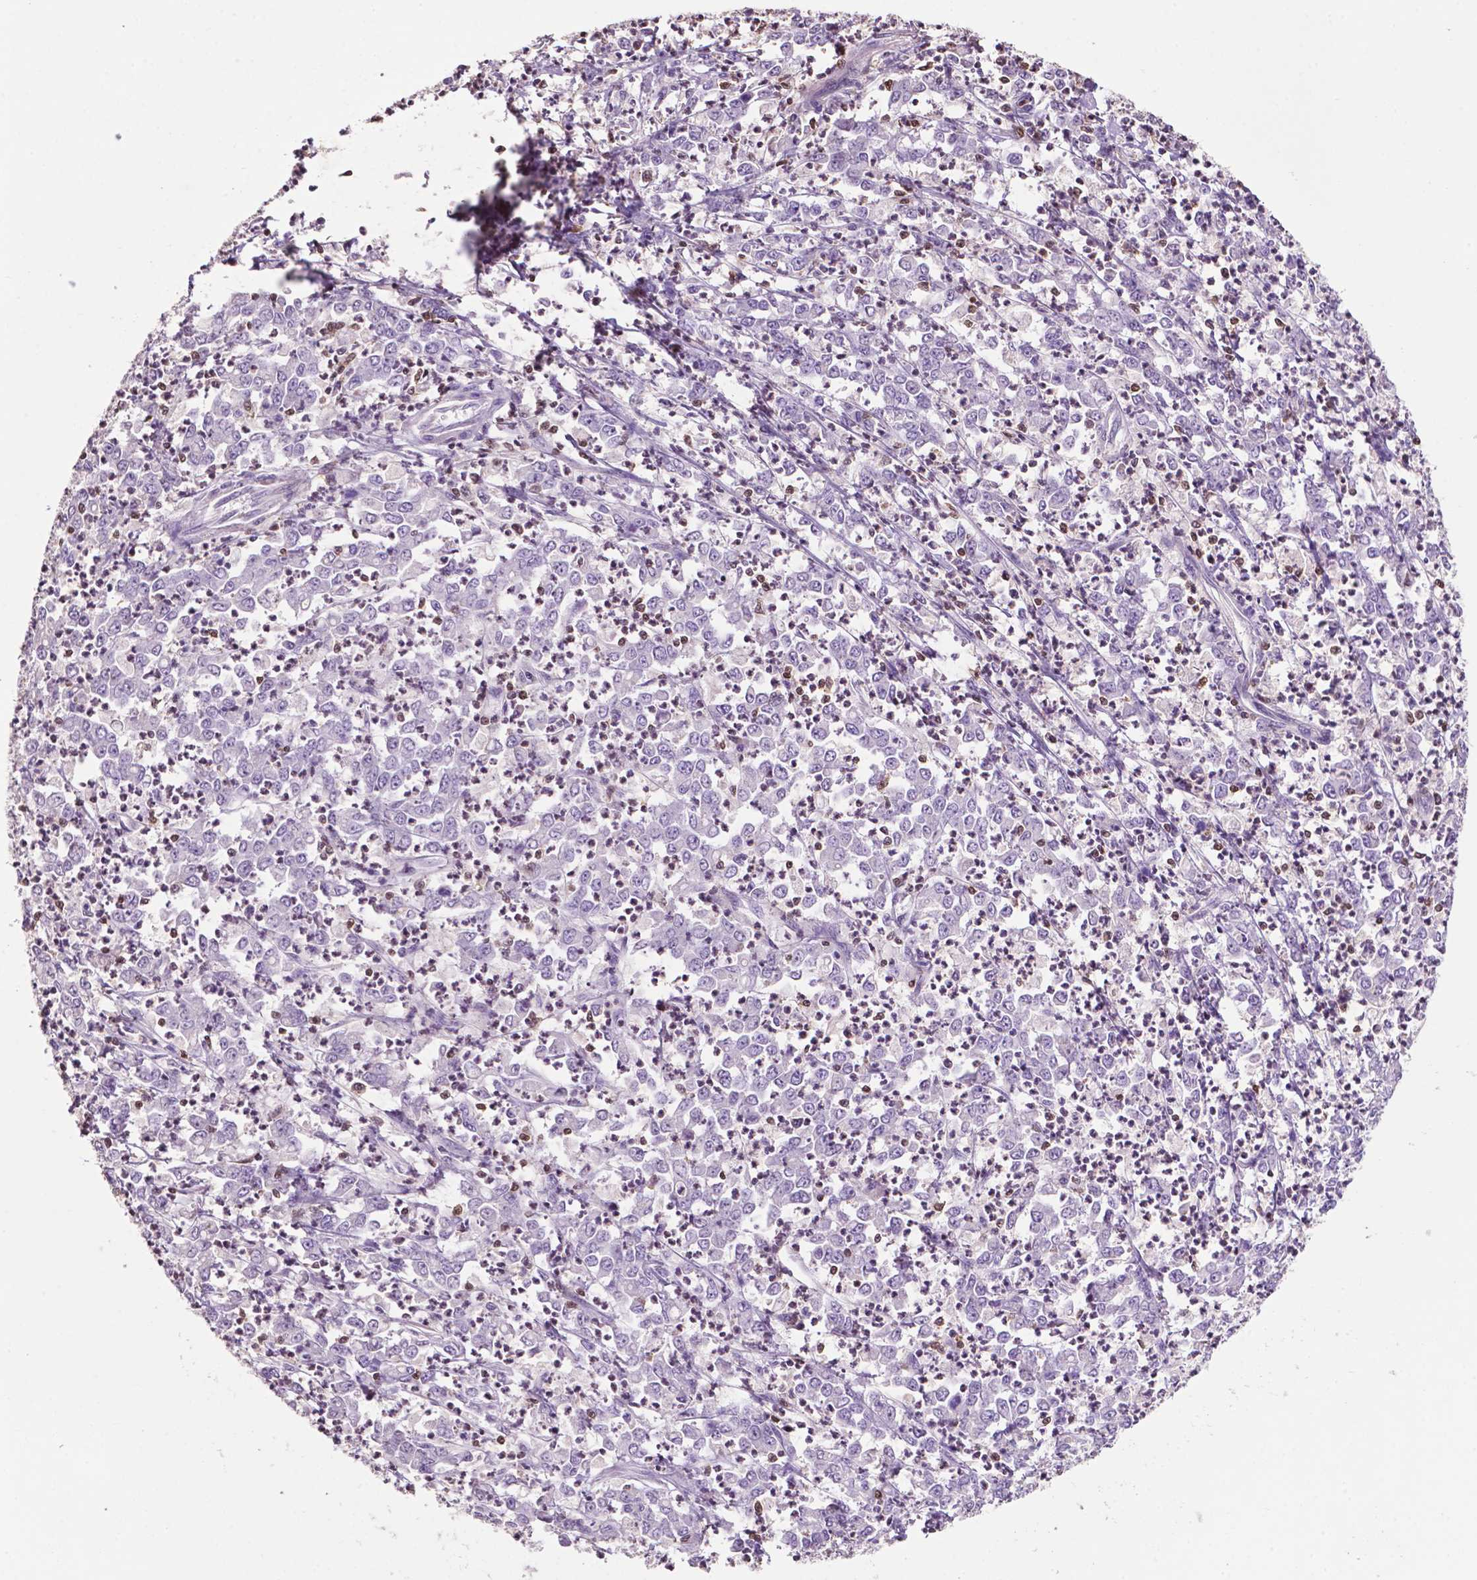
{"staining": {"intensity": "negative", "quantity": "none", "location": "none"}, "tissue": "stomach cancer", "cell_type": "Tumor cells", "image_type": "cancer", "snomed": [{"axis": "morphology", "description": "Adenocarcinoma, NOS"}, {"axis": "topography", "description": "Stomach, lower"}], "caption": "Micrograph shows no significant protein positivity in tumor cells of stomach adenocarcinoma. (Brightfield microscopy of DAB immunohistochemistry (IHC) at high magnification).", "gene": "TBC1D10C", "patient": {"sex": "female", "age": 71}}